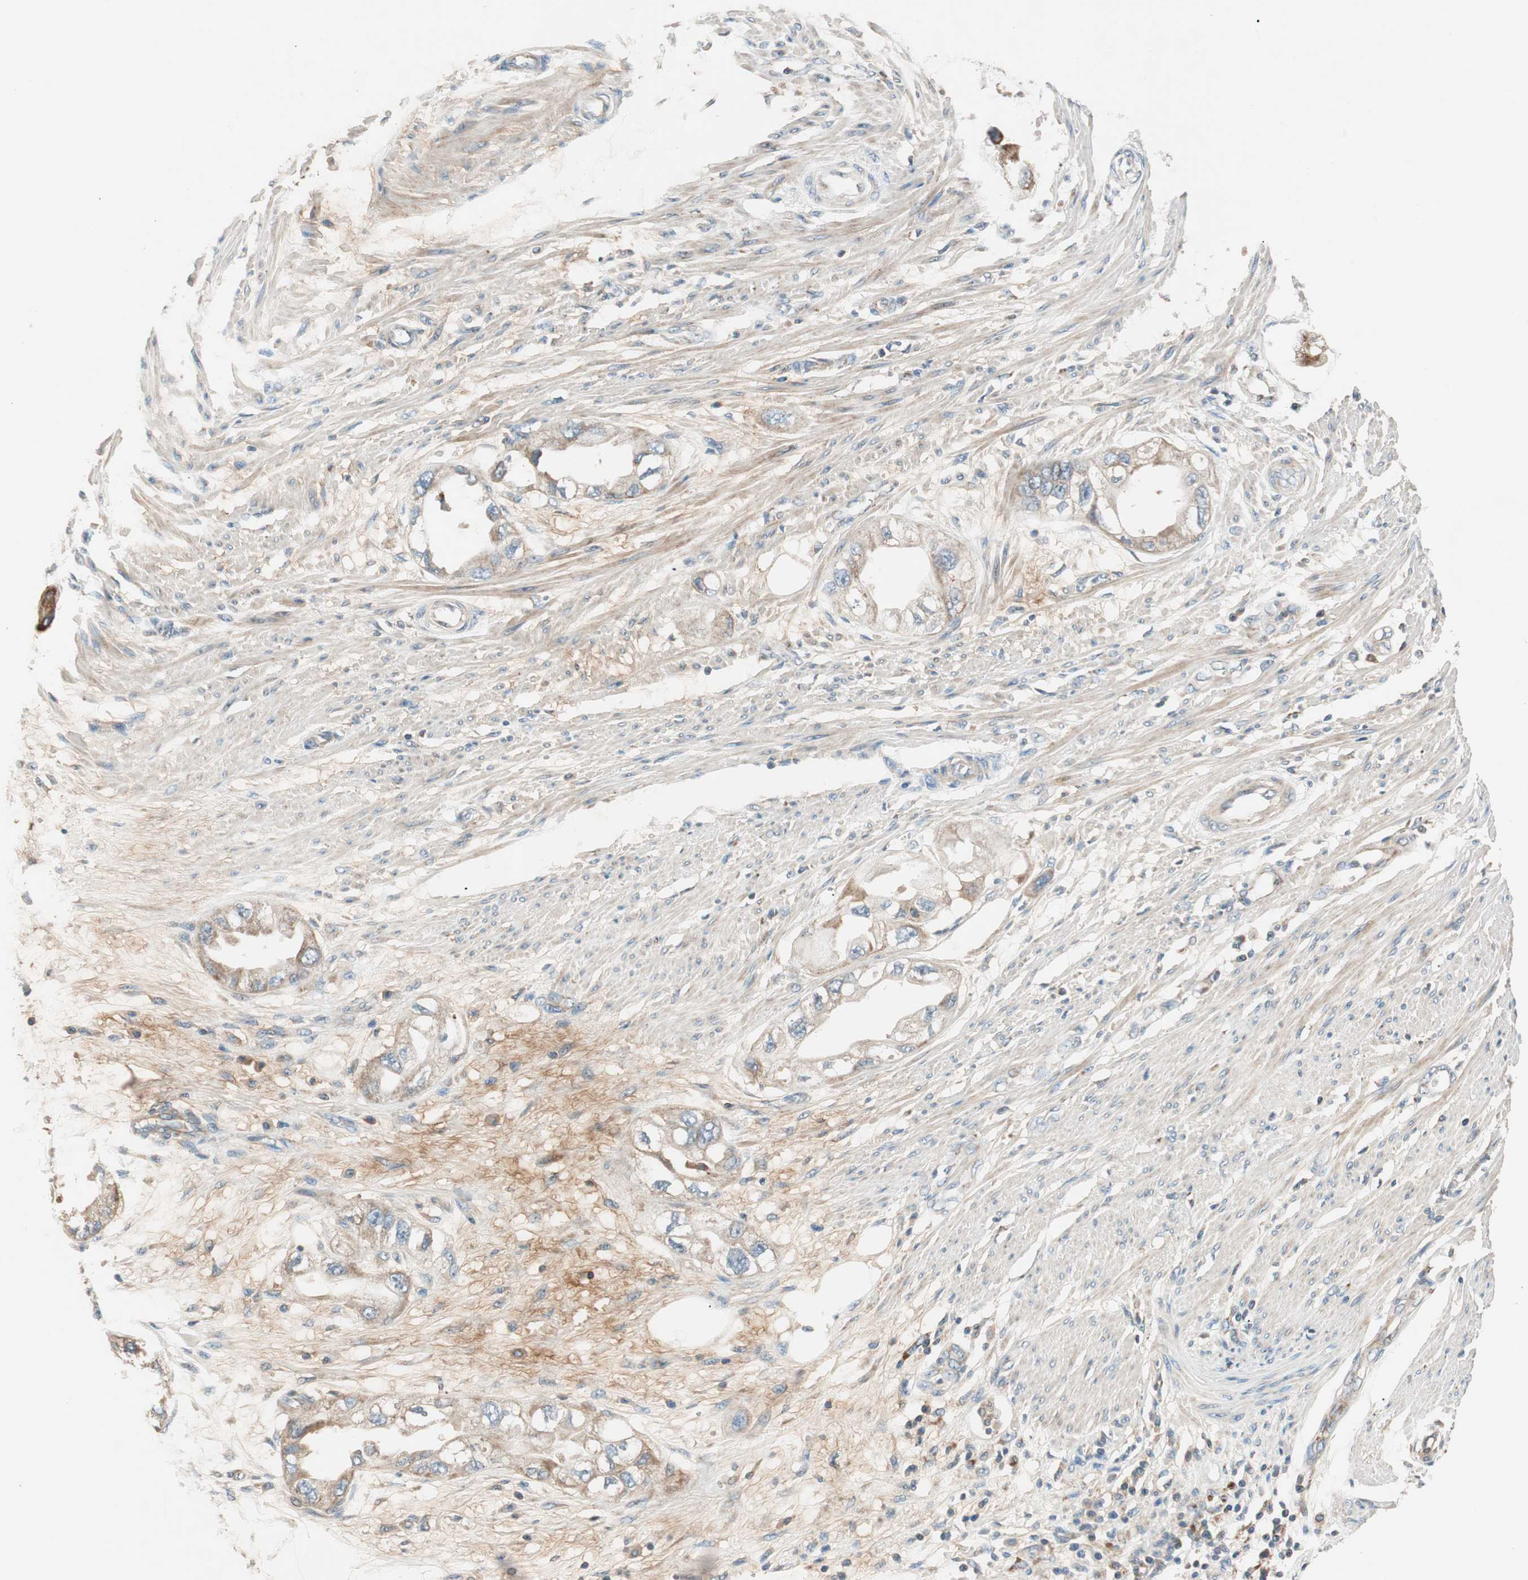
{"staining": {"intensity": "weak", "quantity": ">75%", "location": "cytoplasmic/membranous"}, "tissue": "endometrial cancer", "cell_type": "Tumor cells", "image_type": "cancer", "snomed": [{"axis": "morphology", "description": "Adenocarcinoma, NOS"}, {"axis": "topography", "description": "Endometrium"}], "caption": "IHC staining of endometrial cancer, which displays low levels of weak cytoplasmic/membranous expression in about >75% of tumor cells indicating weak cytoplasmic/membranous protein staining. The staining was performed using DAB (3,3'-diaminobenzidine) (brown) for protein detection and nuclei were counterstained in hematoxylin (blue).", "gene": "HPN", "patient": {"sex": "female", "age": 67}}